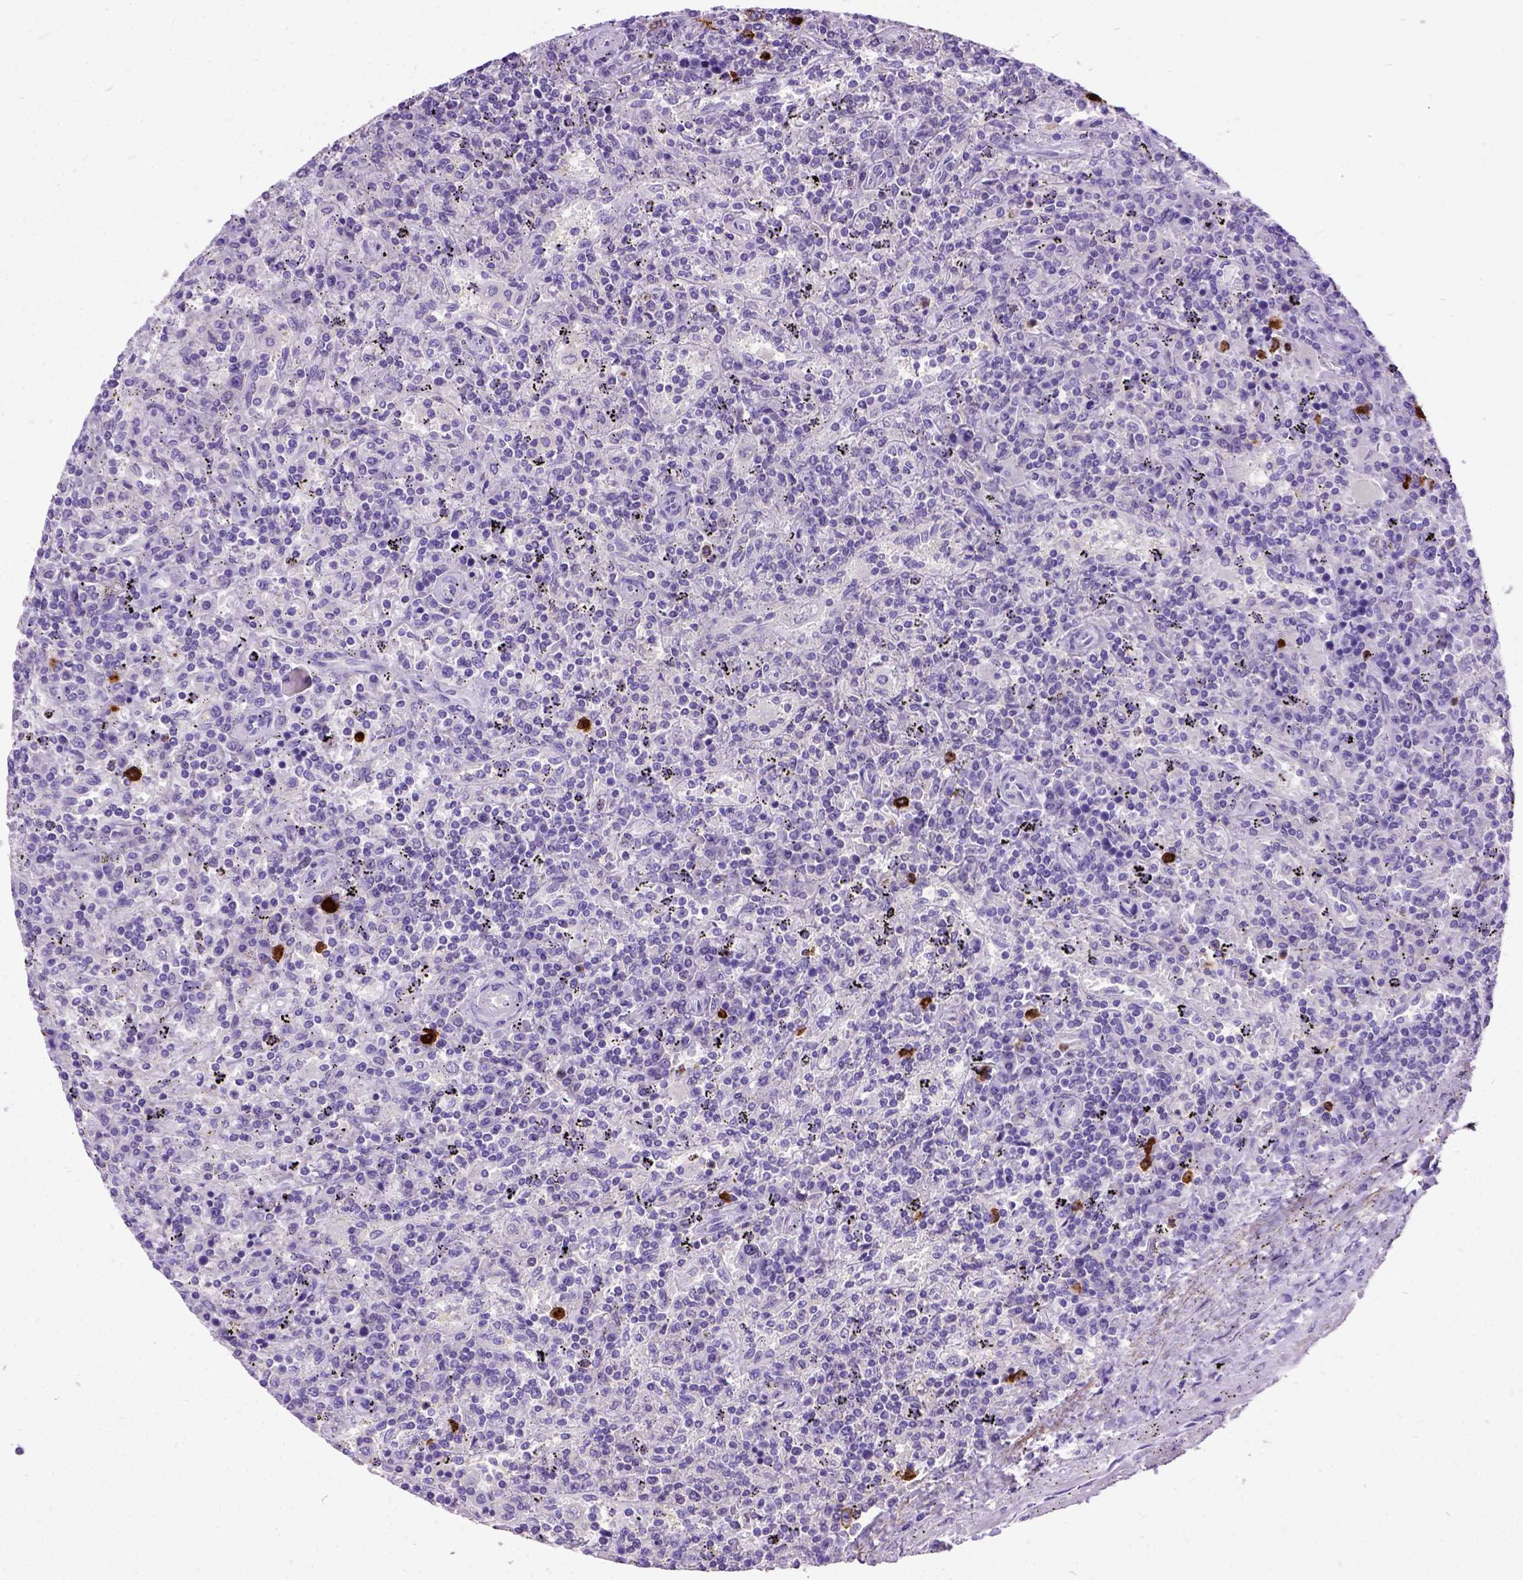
{"staining": {"intensity": "negative", "quantity": "none", "location": "none"}, "tissue": "lymphoma", "cell_type": "Tumor cells", "image_type": "cancer", "snomed": [{"axis": "morphology", "description": "Malignant lymphoma, non-Hodgkin's type, Low grade"}, {"axis": "topography", "description": "Spleen"}], "caption": "Immunohistochemistry (IHC) of human lymphoma reveals no expression in tumor cells.", "gene": "PRG2", "patient": {"sex": "male", "age": 62}}